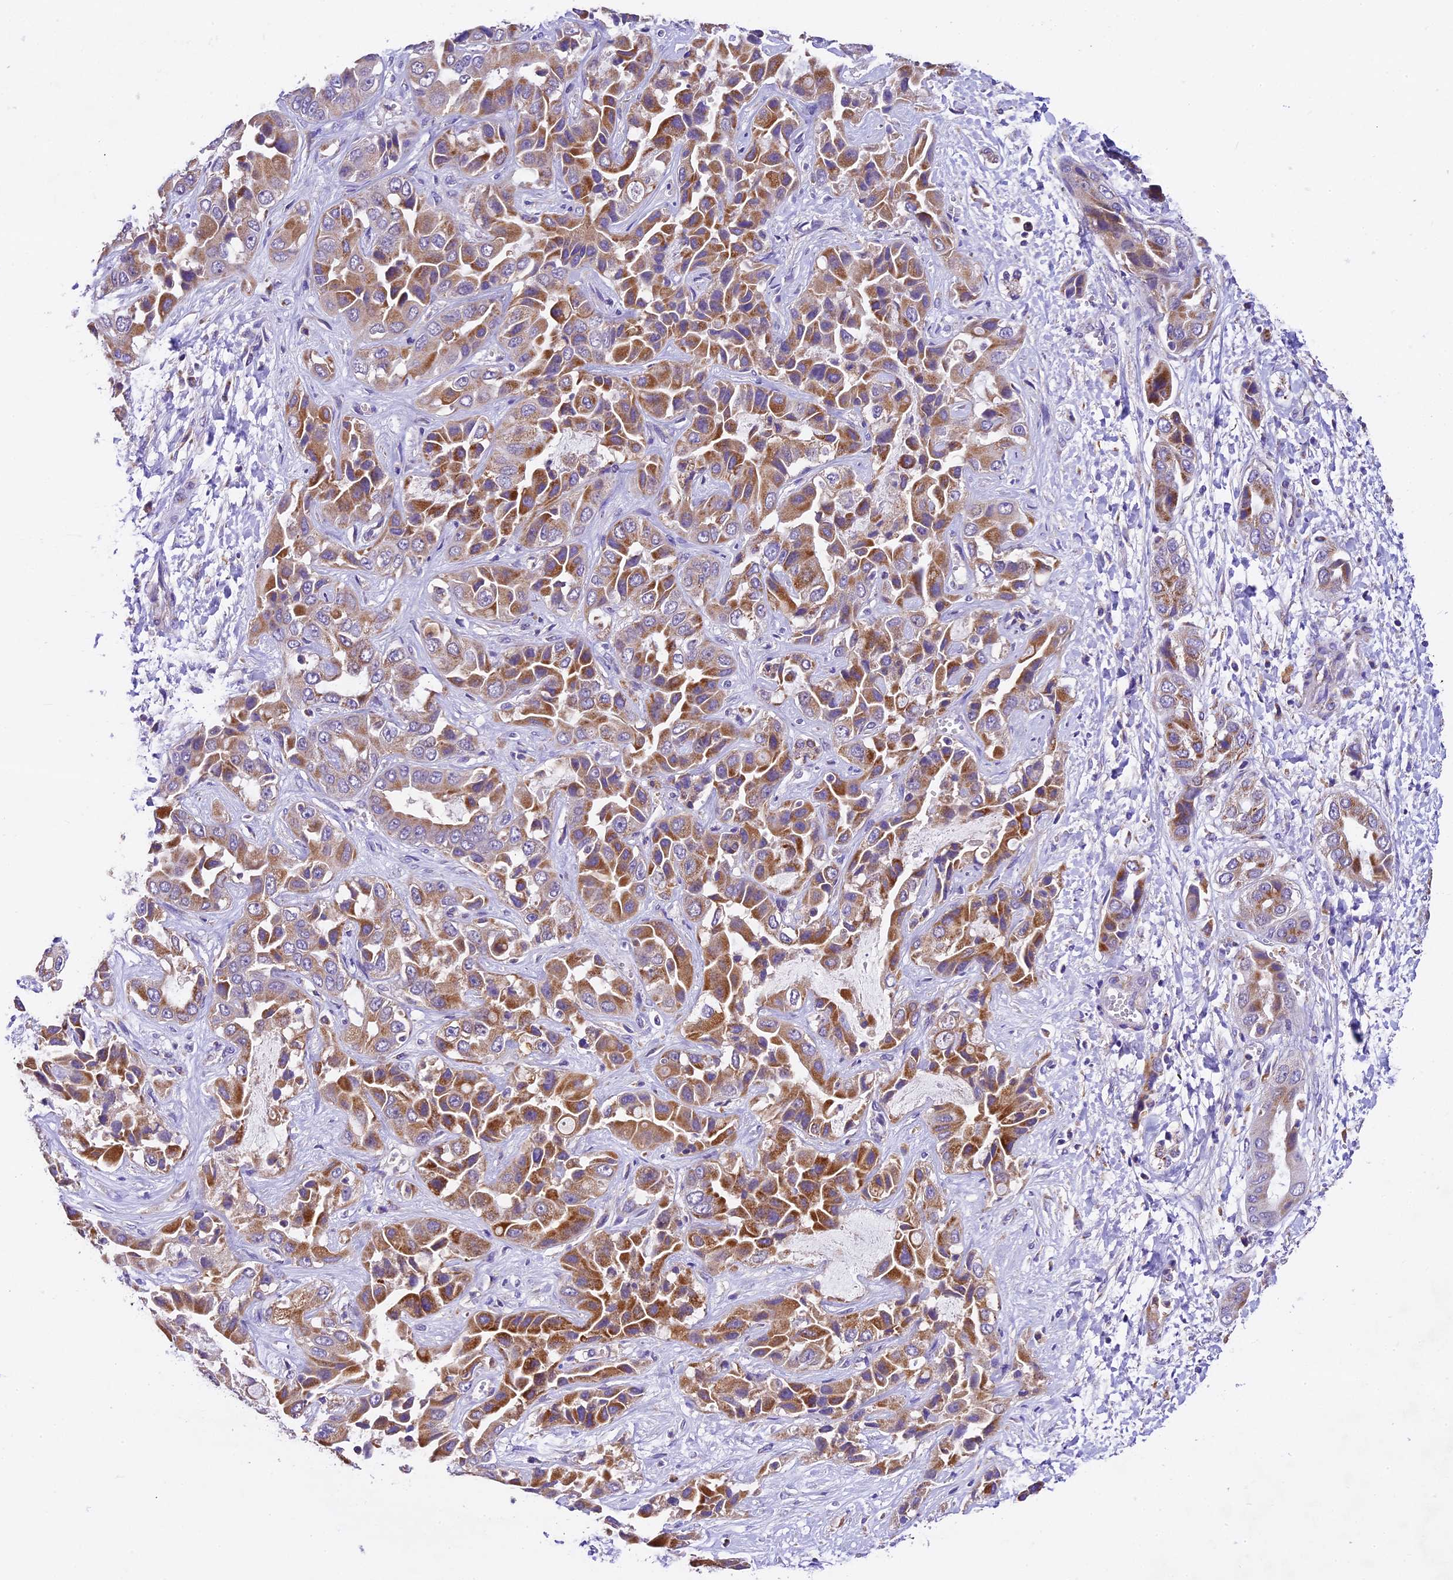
{"staining": {"intensity": "moderate", "quantity": ">75%", "location": "cytoplasmic/membranous"}, "tissue": "liver cancer", "cell_type": "Tumor cells", "image_type": "cancer", "snomed": [{"axis": "morphology", "description": "Cholangiocarcinoma"}, {"axis": "topography", "description": "Liver"}], "caption": "Liver cholangiocarcinoma stained with immunohistochemistry exhibits moderate cytoplasmic/membranous positivity in about >75% of tumor cells. (brown staining indicates protein expression, while blue staining denotes nuclei).", "gene": "CARS2", "patient": {"sex": "female", "age": 52}}